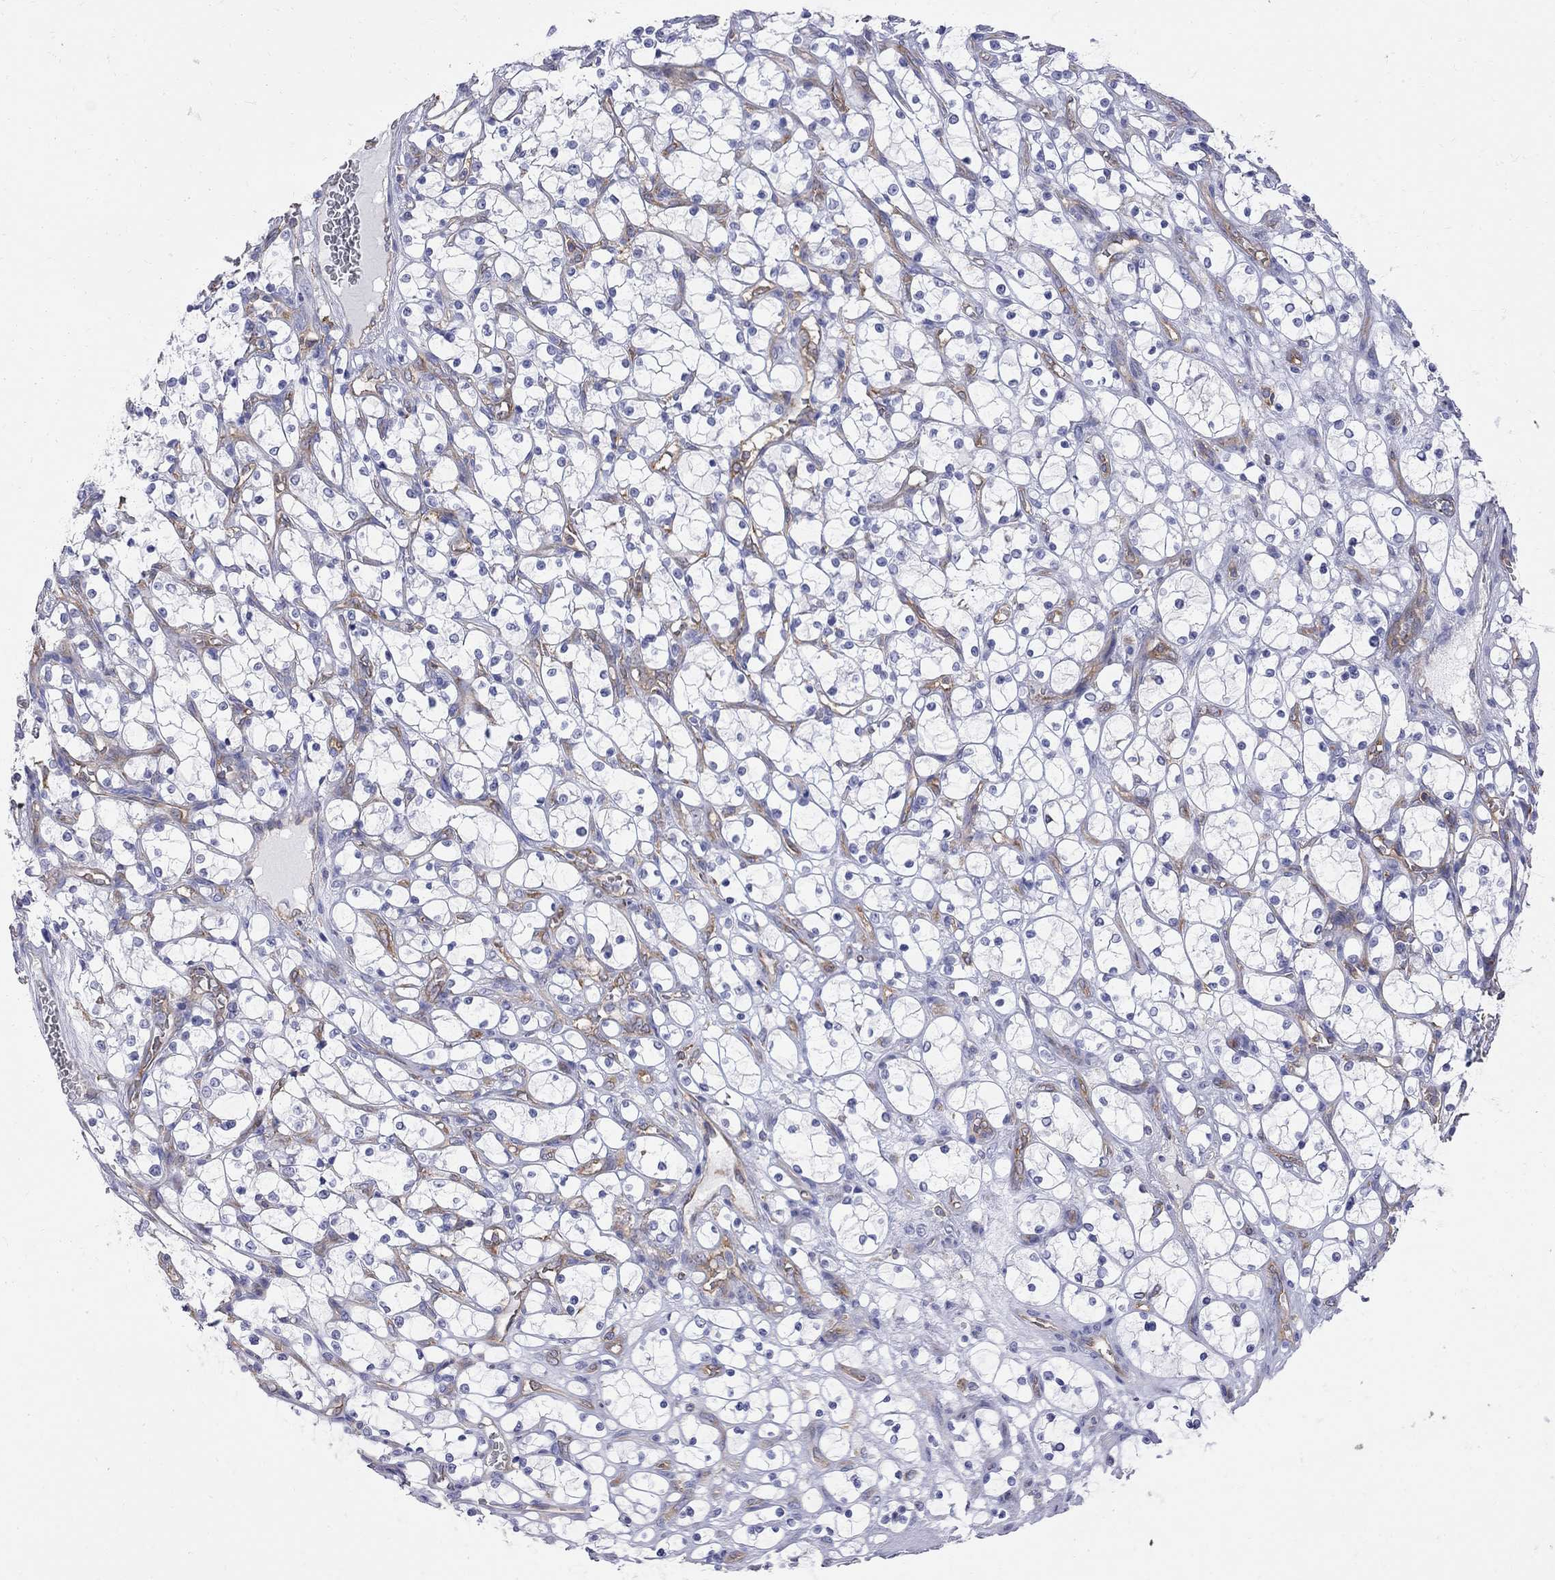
{"staining": {"intensity": "negative", "quantity": "none", "location": "none"}, "tissue": "renal cancer", "cell_type": "Tumor cells", "image_type": "cancer", "snomed": [{"axis": "morphology", "description": "Adenocarcinoma, NOS"}, {"axis": "topography", "description": "Kidney"}], "caption": "Tumor cells show no significant protein expression in renal adenocarcinoma.", "gene": "ABI3", "patient": {"sex": "female", "age": 69}}